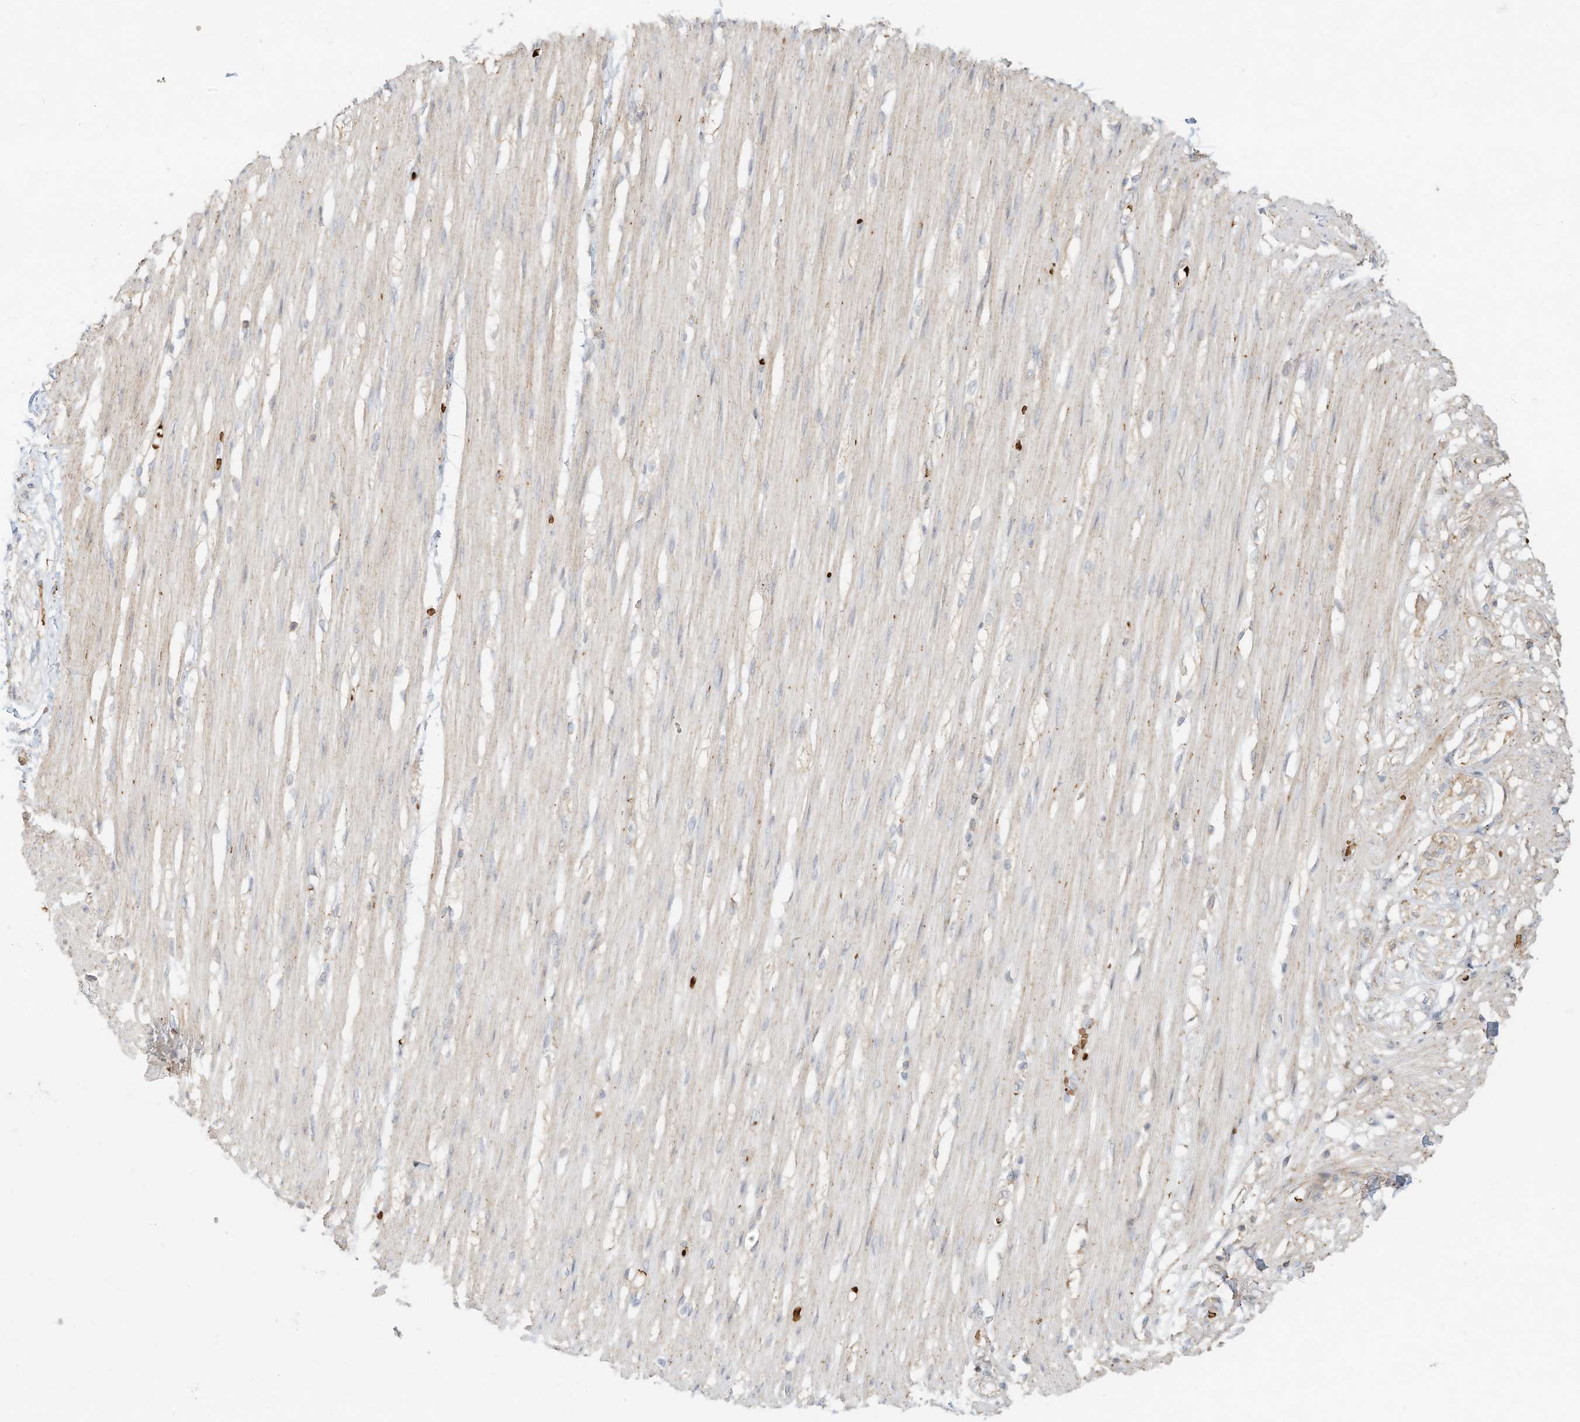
{"staining": {"intensity": "weak", "quantity": "25%-75%", "location": "cytoplasmic/membranous"}, "tissue": "smooth muscle", "cell_type": "Smooth muscle cells", "image_type": "normal", "snomed": [{"axis": "morphology", "description": "Normal tissue, NOS"}, {"axis": "morphology", "description": "Adenocarcinoma, NOS"}, {"axis": "topography", "description": "Colon"}, {"axis": "topography", "description": "Peripheral nerve tissue"}], "caption": "Weak cytoplasmic/membranous positivity is appreciated in about 25%-75% of smooth muscle cells in normal smooth muscle.", "gene": "OFD1", "patient": {"sex": "male", "age": 14}}